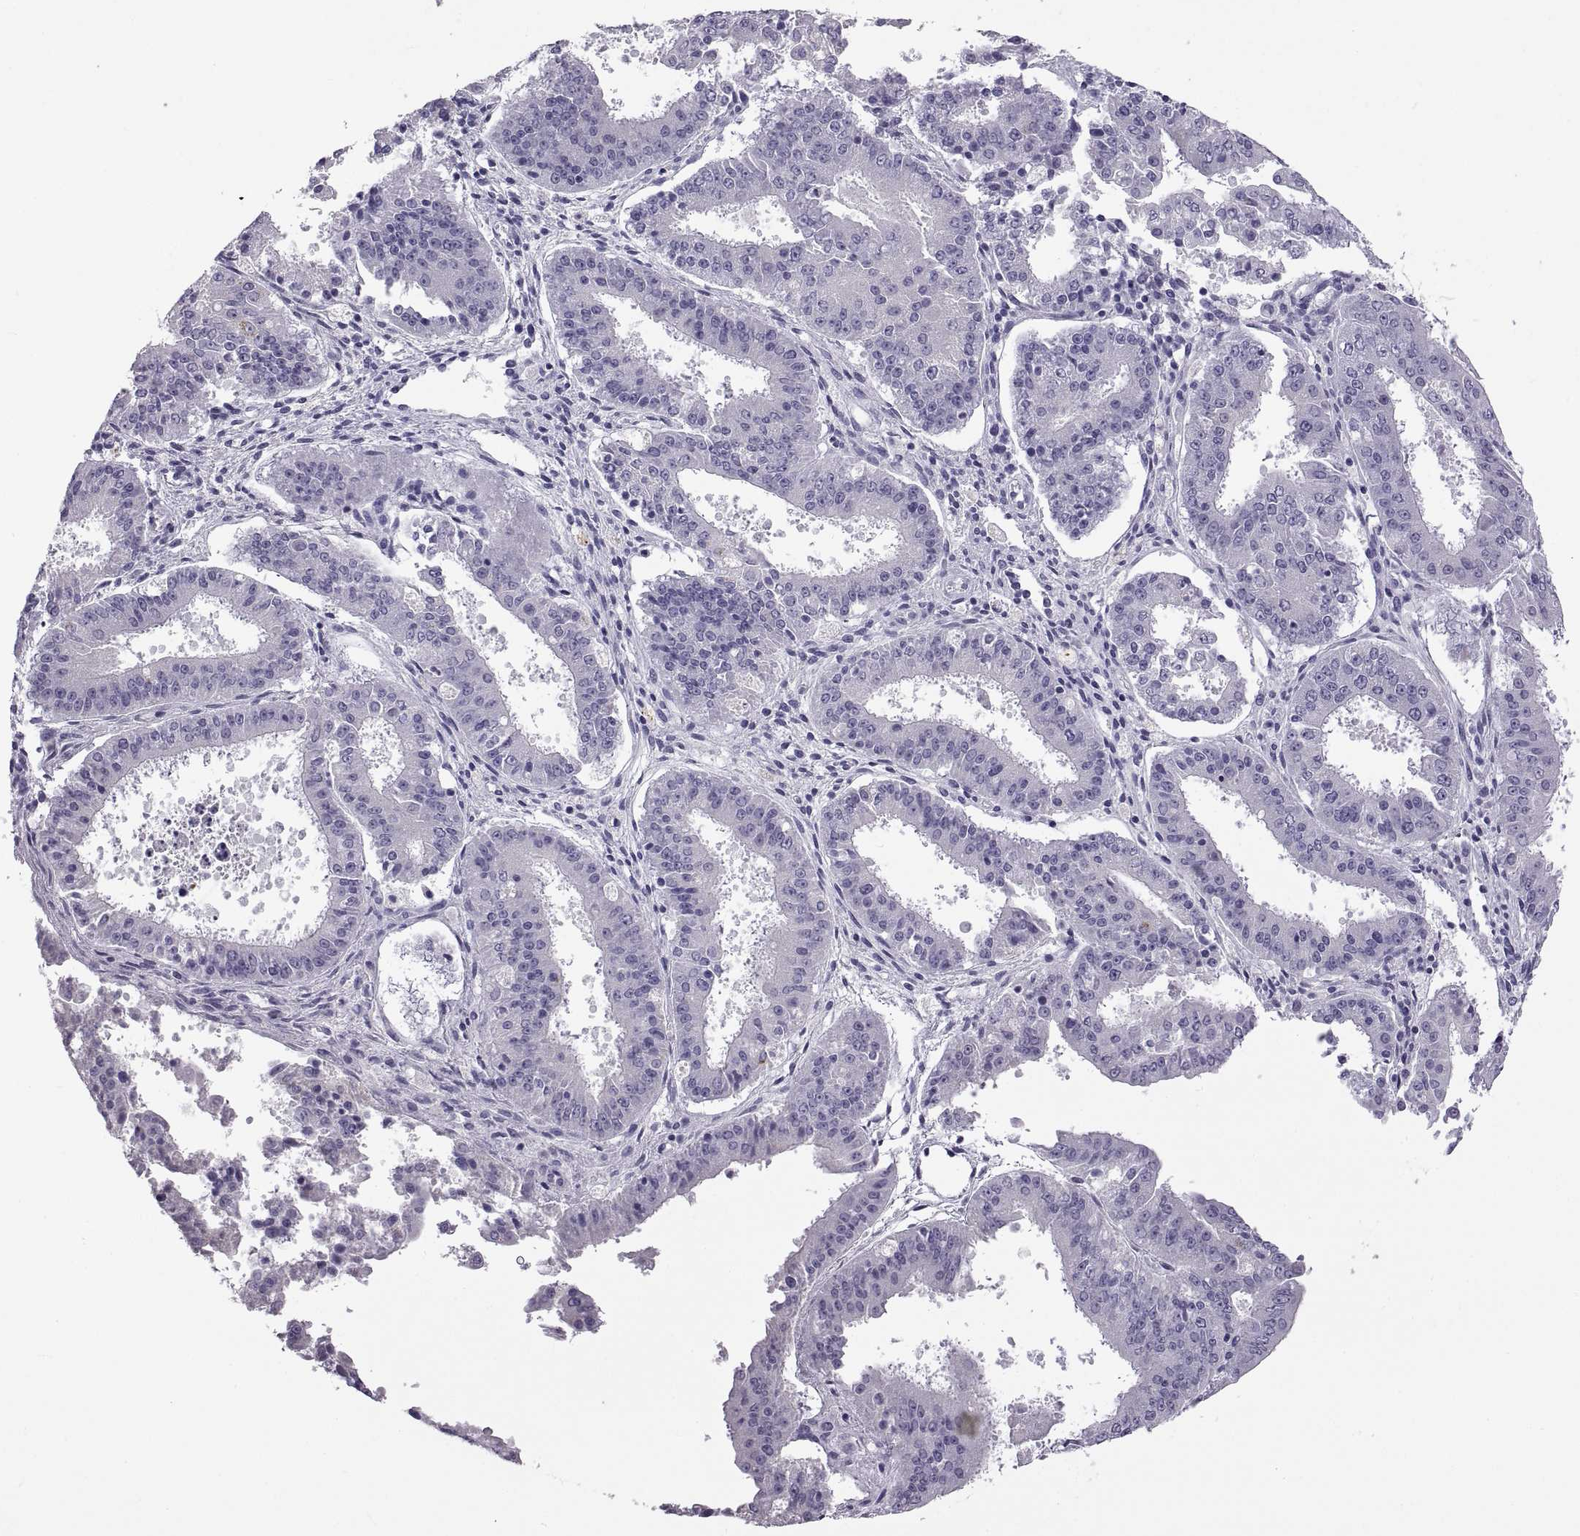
{"staining": {"intensity": "negative", "quantity": "none", "location": "none"}, "tissue": "ovarian cancer", "cell_type": "Tumor cells", "image_type": "cancer", "snomed": [{"axis": "morphology", "description": "Carcinoma, endometroid"}, {"axis": "topography", "description": "Ovary"}], "caption": "DAB immunohistochemical staining of ovarian cancer (endometroid carcinoma) exhibits no significant staining in tumor cells. (Brightfield microscopy of DAB immunohistochemistry (IHC) at high magnification).", "gene": "RDM1", "patient": {"sex": "female", "age": 42}}